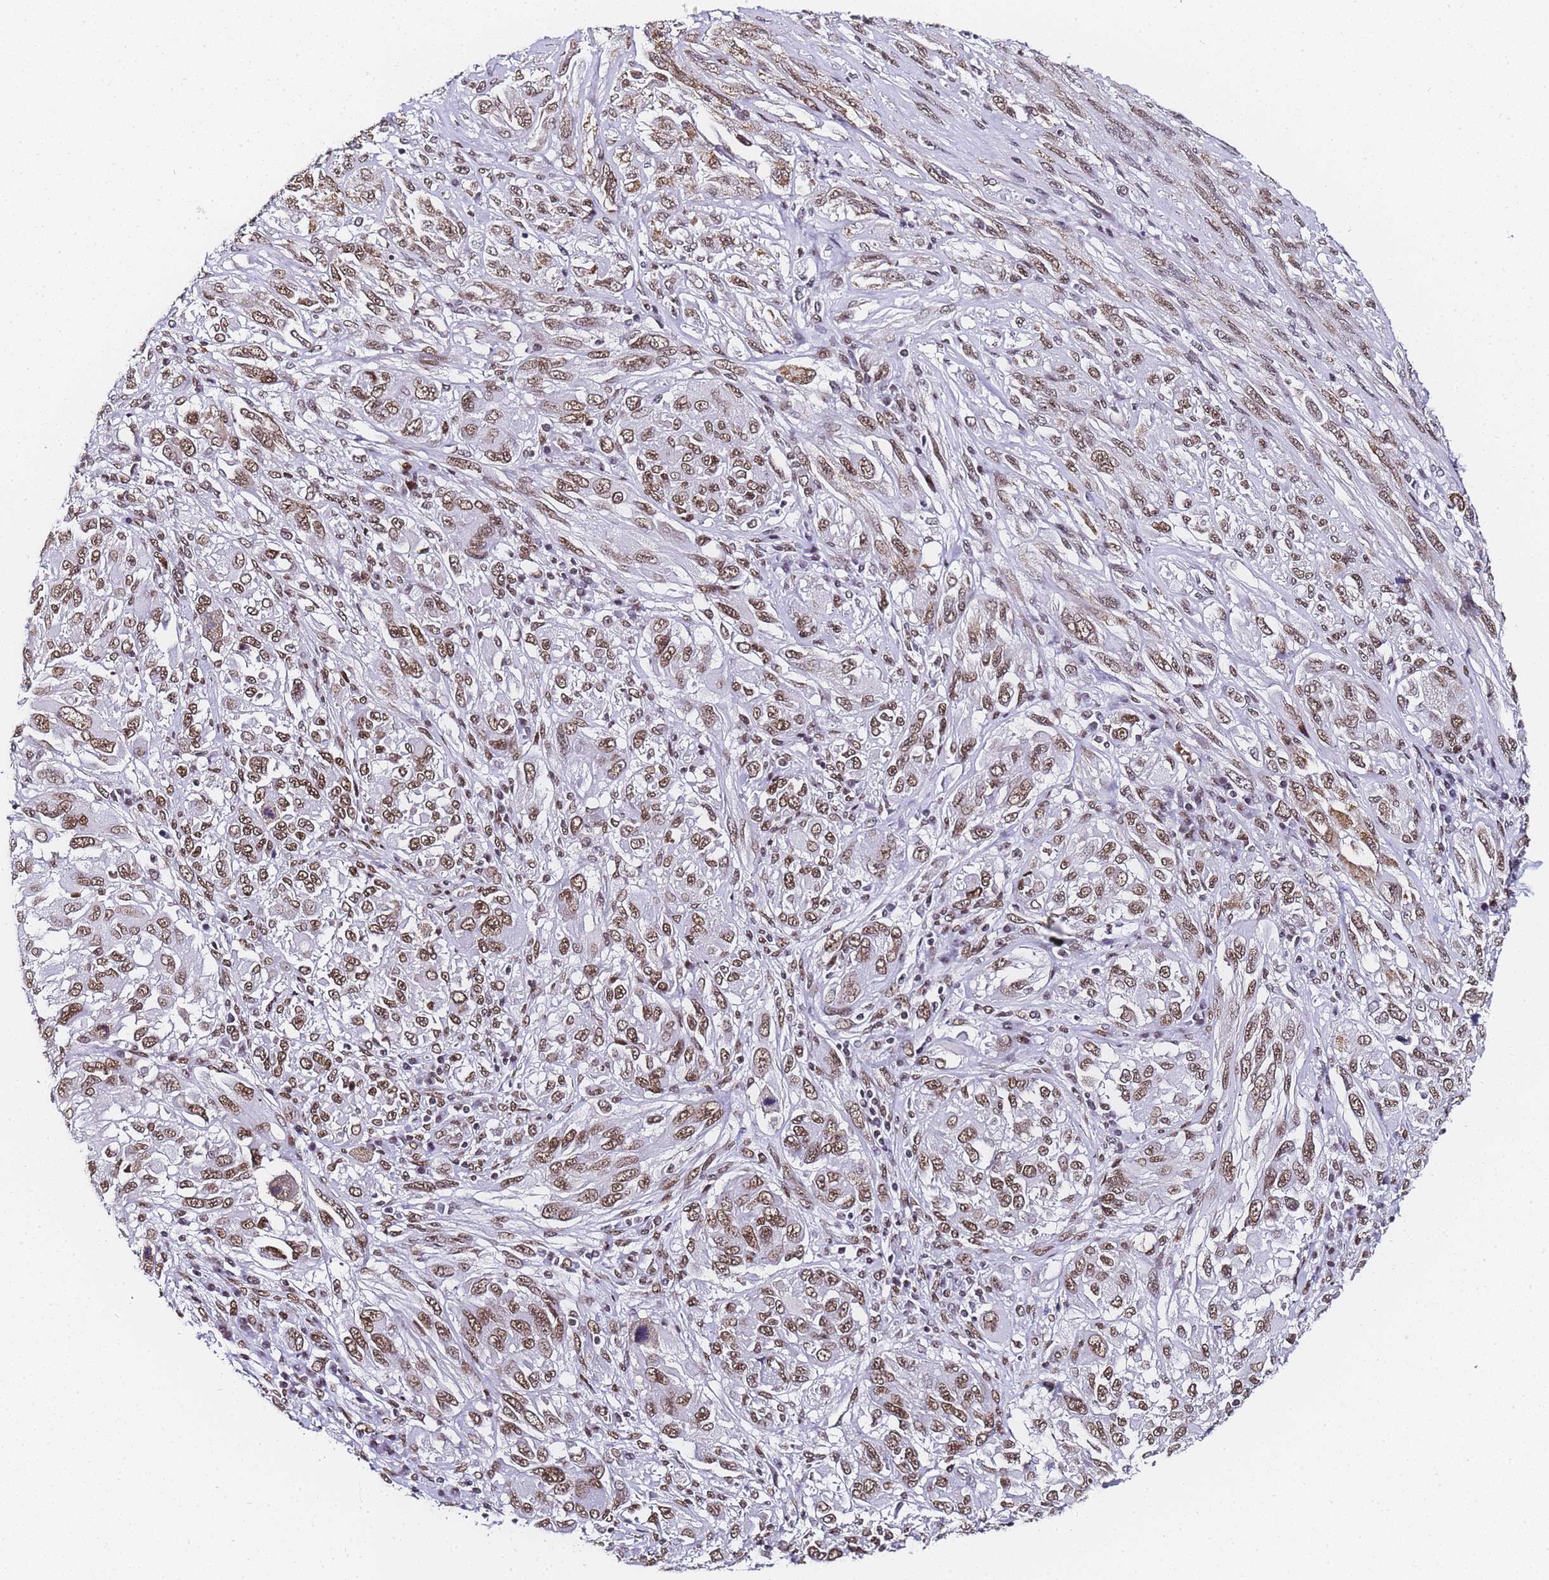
{"staining": {"intensity": "moderate", "quantity": ">75%", "location": "nuclear"}, "tissue": "melanoma", "cell_type": "Tumor cells", "image_type": "cancer", "snomed": [{"axis": "morphology", "description": "Malignant melanoma, NOS"}, {"axis": "topography", "description": "Skin"}], "caption": "Moderate nuclear positivity is seen in approximately >75% of tumor cells in melanoma.", "gene": "POLR1A", "patient": {"sex": "female", "age": 91}}